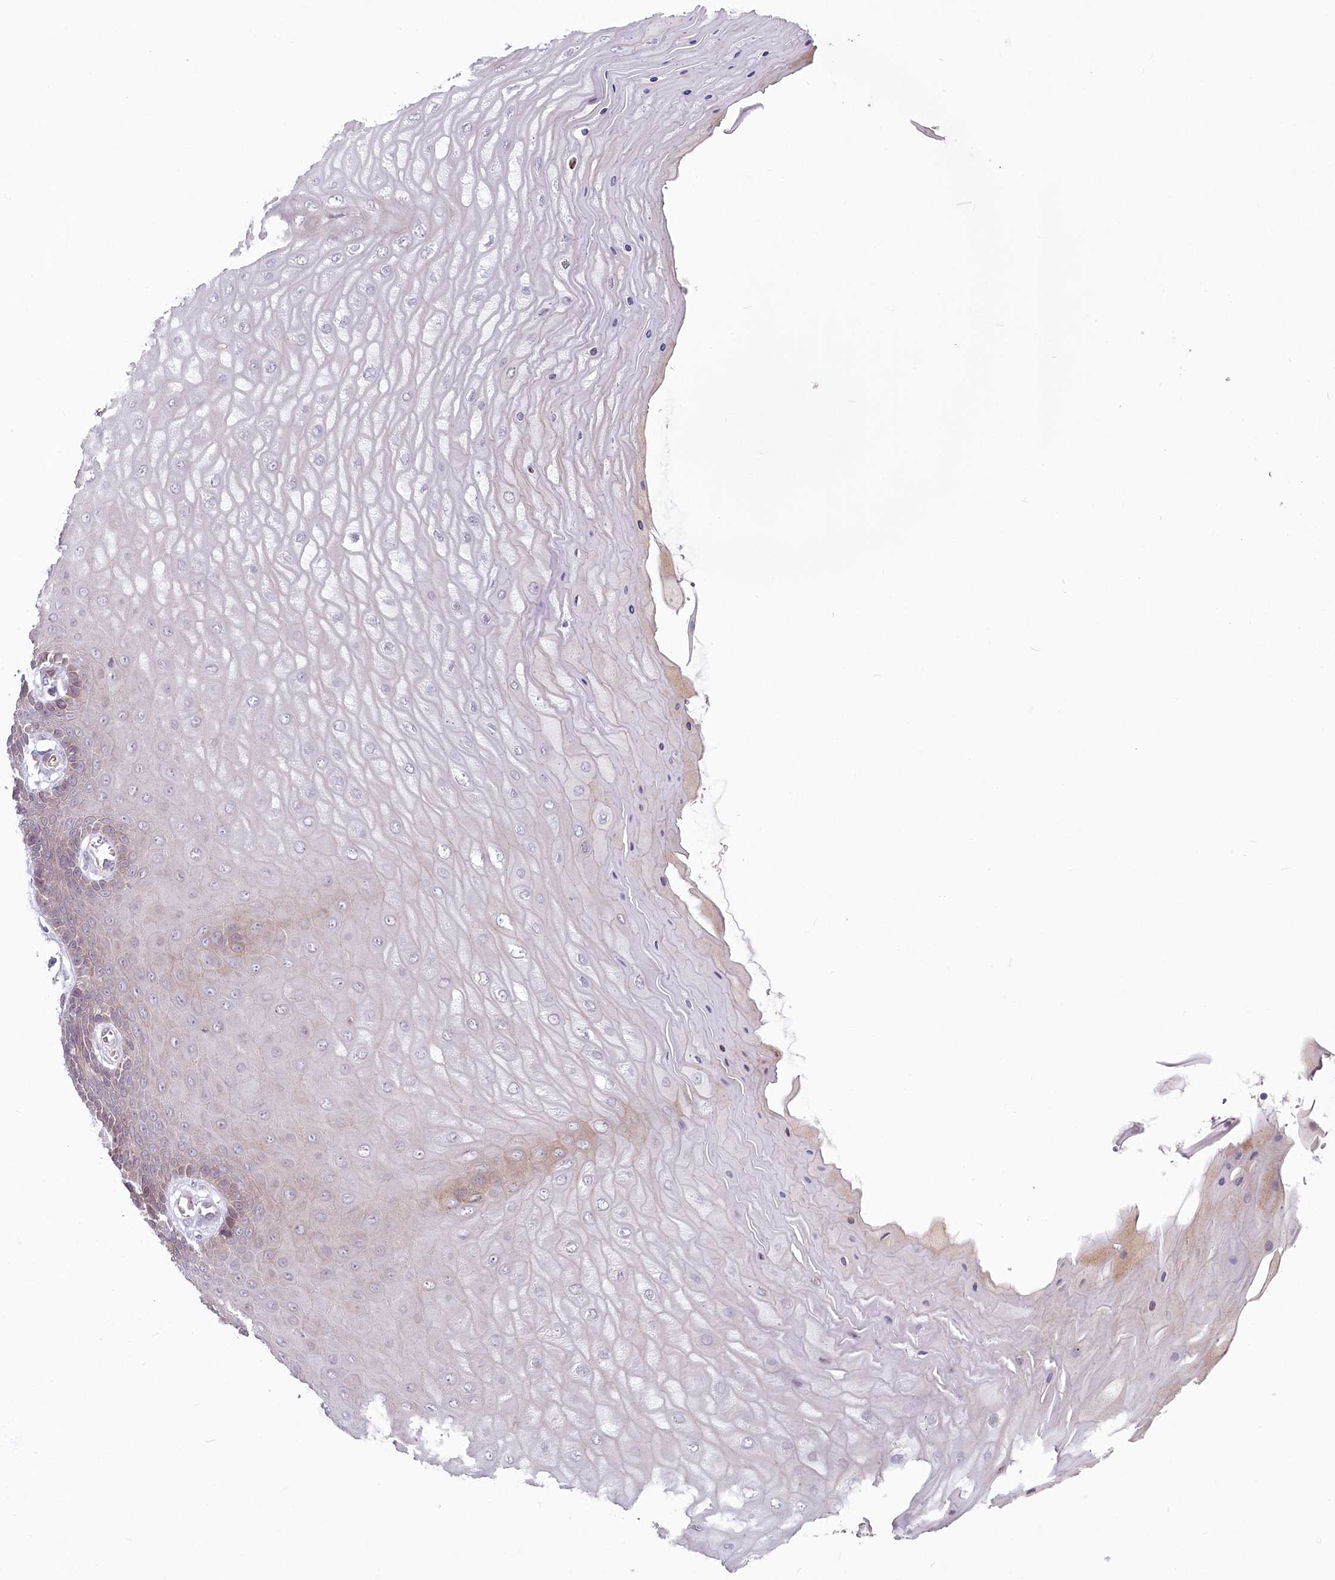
{"staining": {"intensity": "weak", "quantity": "<25%", "location": "cytoplasmic/membranous"}, "tissue": "cervix", "cell_type": "Glandular cells", "image_type": "normal", "snomed": [{"axis": "morphology", "description": "Normal tissue, NOS"}, {"axis": "topography", "description": "Cervix"}], "caption": "Immunohistochemical staining of unremarkable human cervix exhibits no significant expression in glandular cells.", "gene": "ABHD8", "patient": {"sex": "female", "age": 55}}